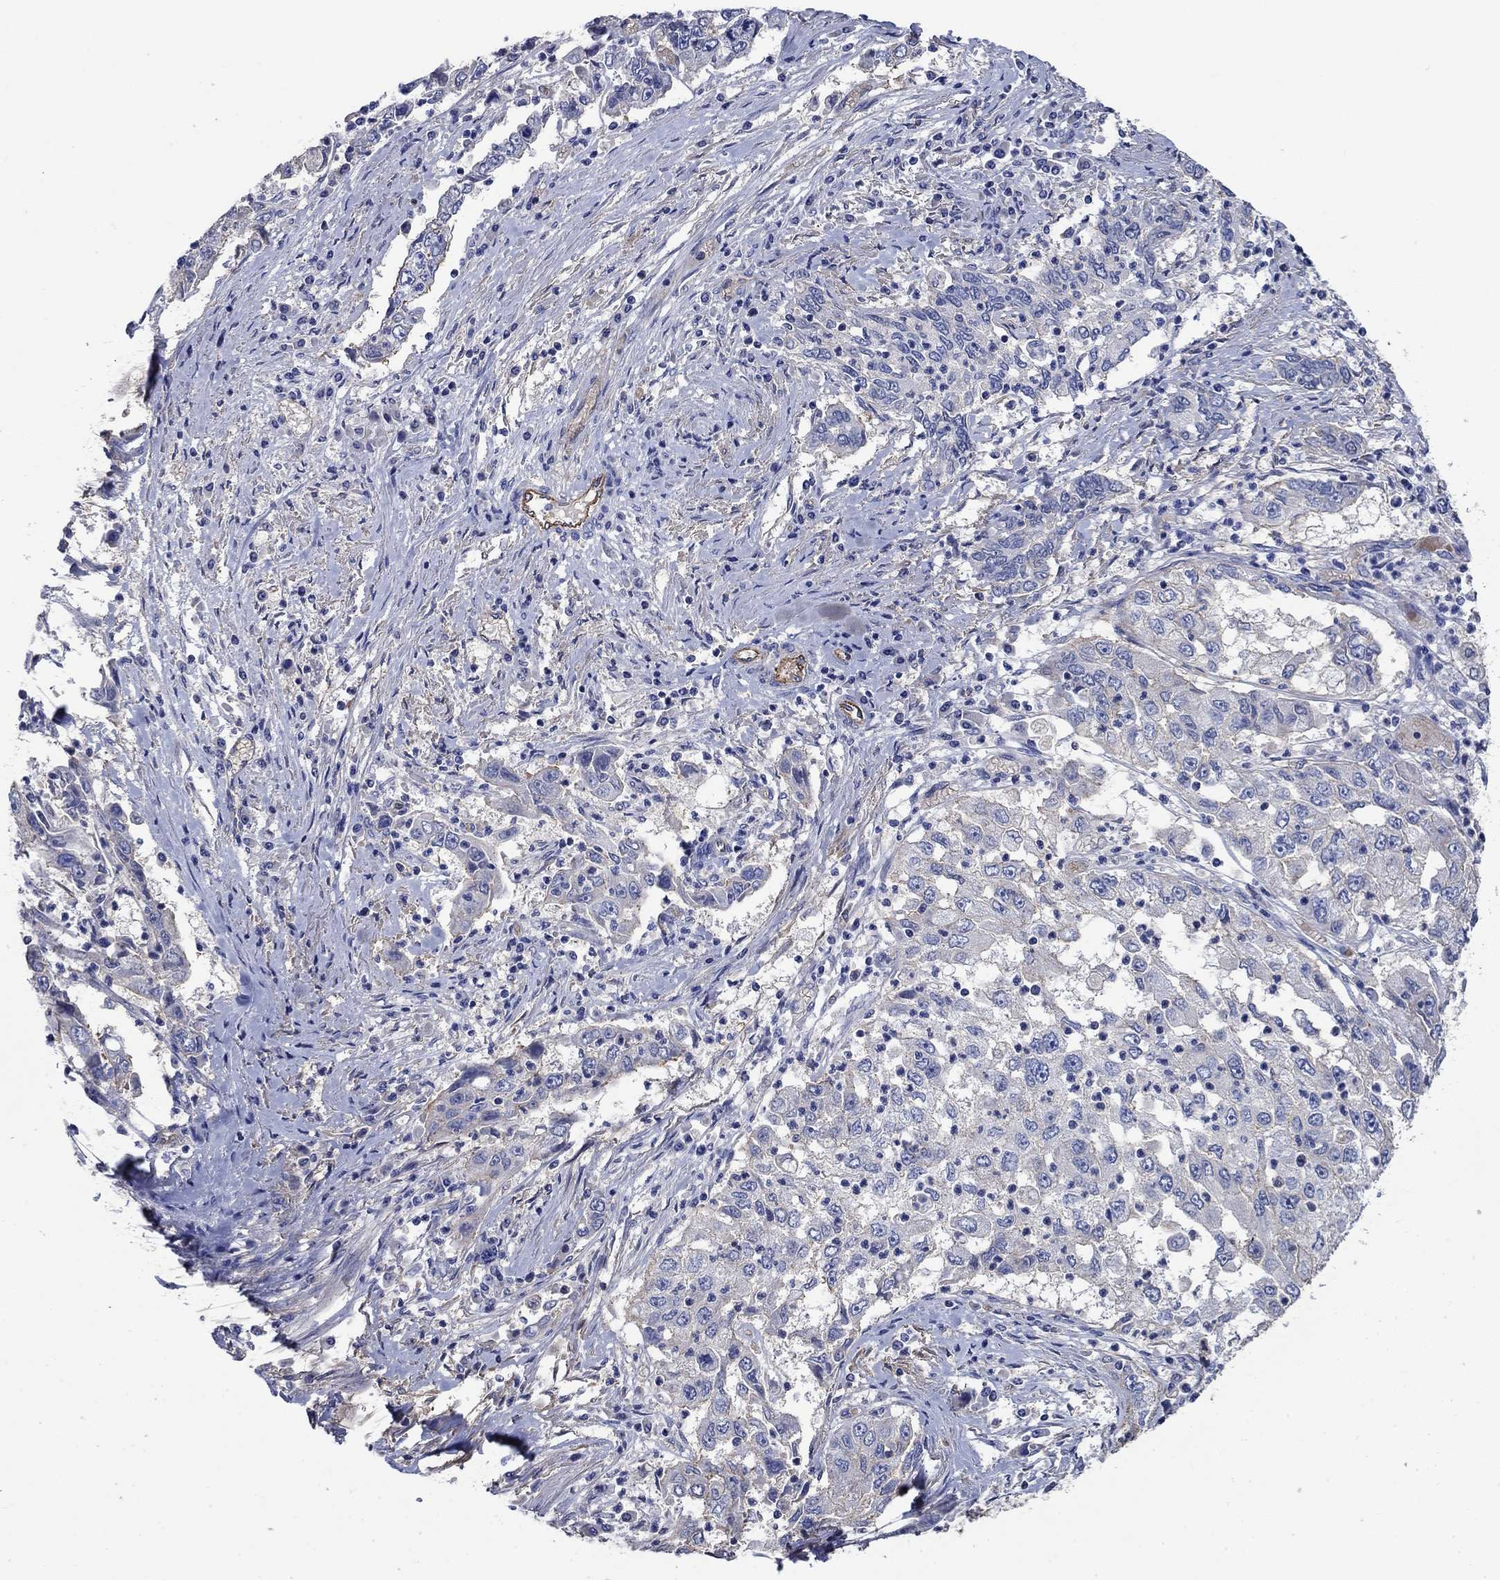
{"staining": {"intensity": "negative", "quantity": "none", "location": "none"}, "tissue": "cervical cancer", "cell_type": "Tumor cells", "image_type": "cancer", "snomed": [{"axis": "morphology", "description": "Squamous cell carcinoma, NOS"}, {"axis": "topography", "description": "Cervix"}], "caption": "This is an immunohistochemistry (IHC) photomicrograph of human cervical squamous cell carcinoma. There is no expression in tumor cells.", "gene": "FLNC", "patient": {"sex": "female", "age": 36}}